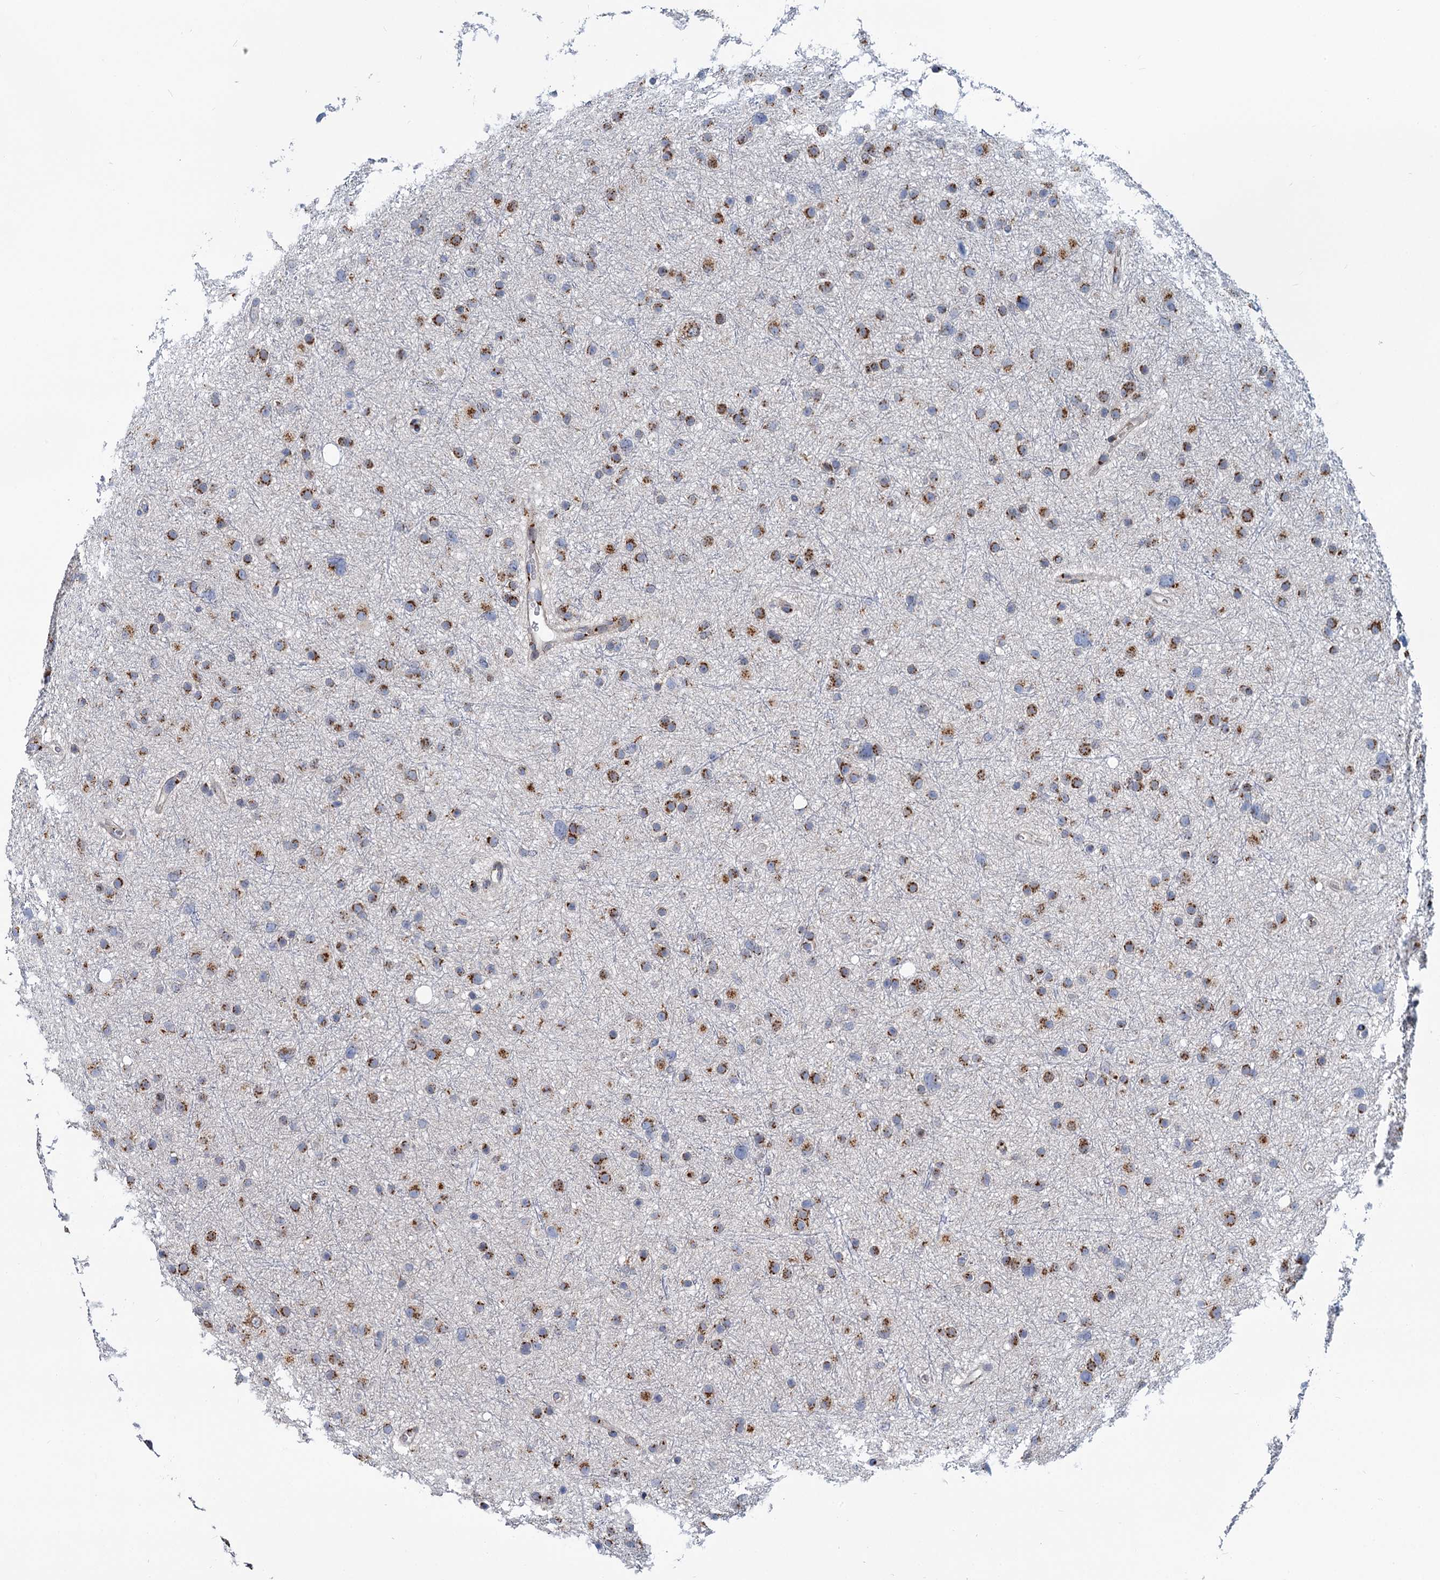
{"staining": {"intensity": "moderate", "quantity": ">75%", "location": "cytoplasmic/membranous"}, "tissue": "glioma", "cell_type": "Tumor cells", "image_type": "cancer", "snomed": [{"axis": "morphology", "description": "Glioma, malignant, Low grade"}, {"axis": "topography", "description": "Cerebral cortex"}], "caption": "IHC (DAB) staining of human malignant glioma (low-grade) exhibits moderate cytoplasmic/membranous protein positivity in about >75% of tumor cells.", "gene": "SUPT20H", "patient": {"sex": "female", "age": 39}}